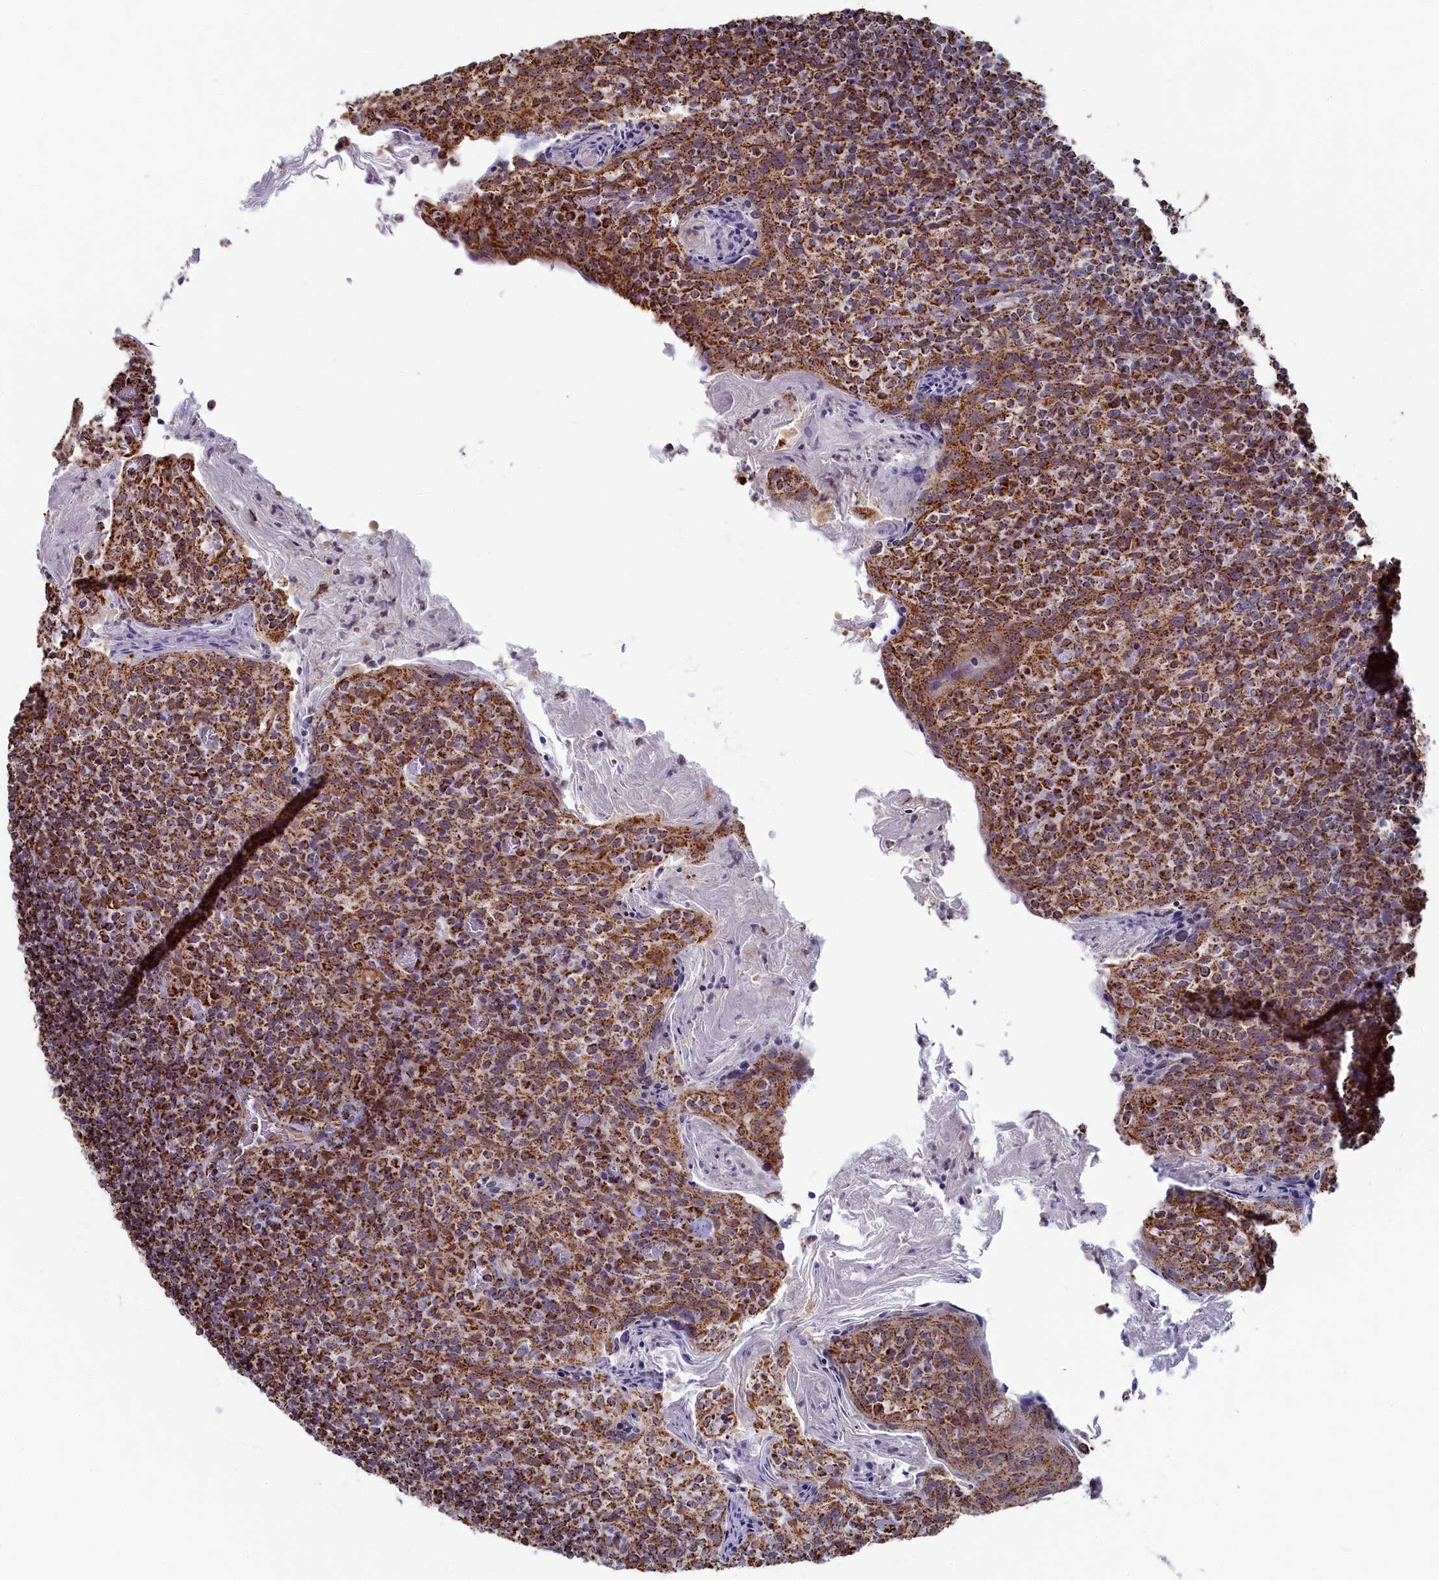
{"staining": {"intensity": "moderate", "quantity": ">75%", "location": "cytoplasmic/membranous"}, "tissue": "tonsil", "cell_type": "Germinal center cells", "image_type": "normal", "snomed": [{"axis": "morphology", "description": "Normal tissue, NOS"}, {"axis": "topography", "description": "Tonsil"}], "caption": "The immunohistochemical stain labels moderate cytoplasmic/membranous positivity in germinal center cells of unremarkable tonsil.", "gene": "SPR", "patient": {"sex": "female", "age": 10}}